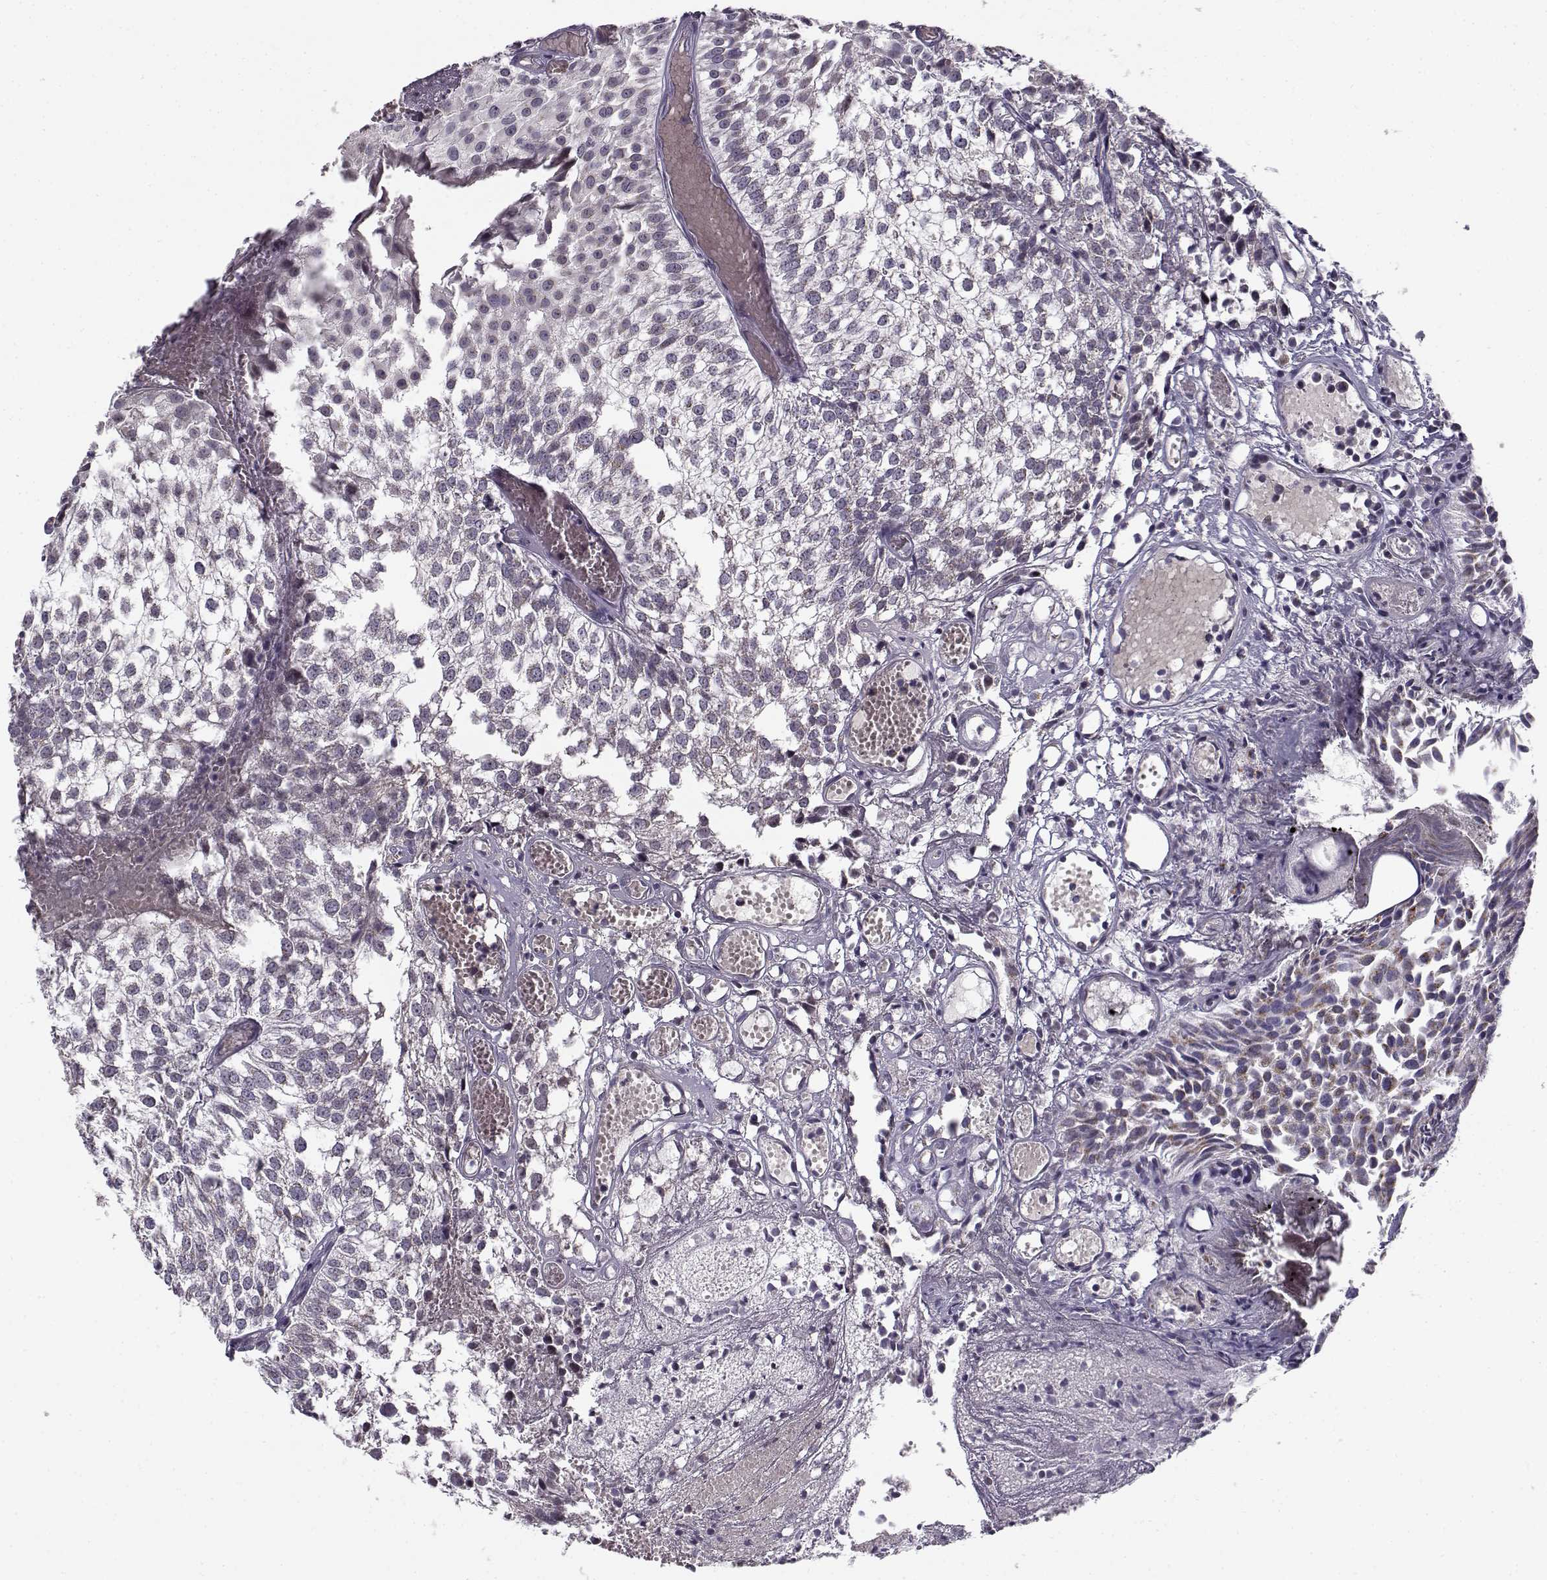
{"staining": {"intensity": "negative", "quantity": "none", "location": "none"}, "tissue": "urothelial cancer", "cell_type": "Tumor cells", "image_type": "cancer", "snomed": [{"axis": "morphology", "description": "Urothelial carcinoma, Low grade"}, {"axis": "topography", "description": "Urinary bladder"}], "caption": "Immunohistochemical staining of urothelial cancer displays no significant positivity in tumor cells.", "gene": "SLC4A5", "patient": {"sex": "male", "age": 79}}